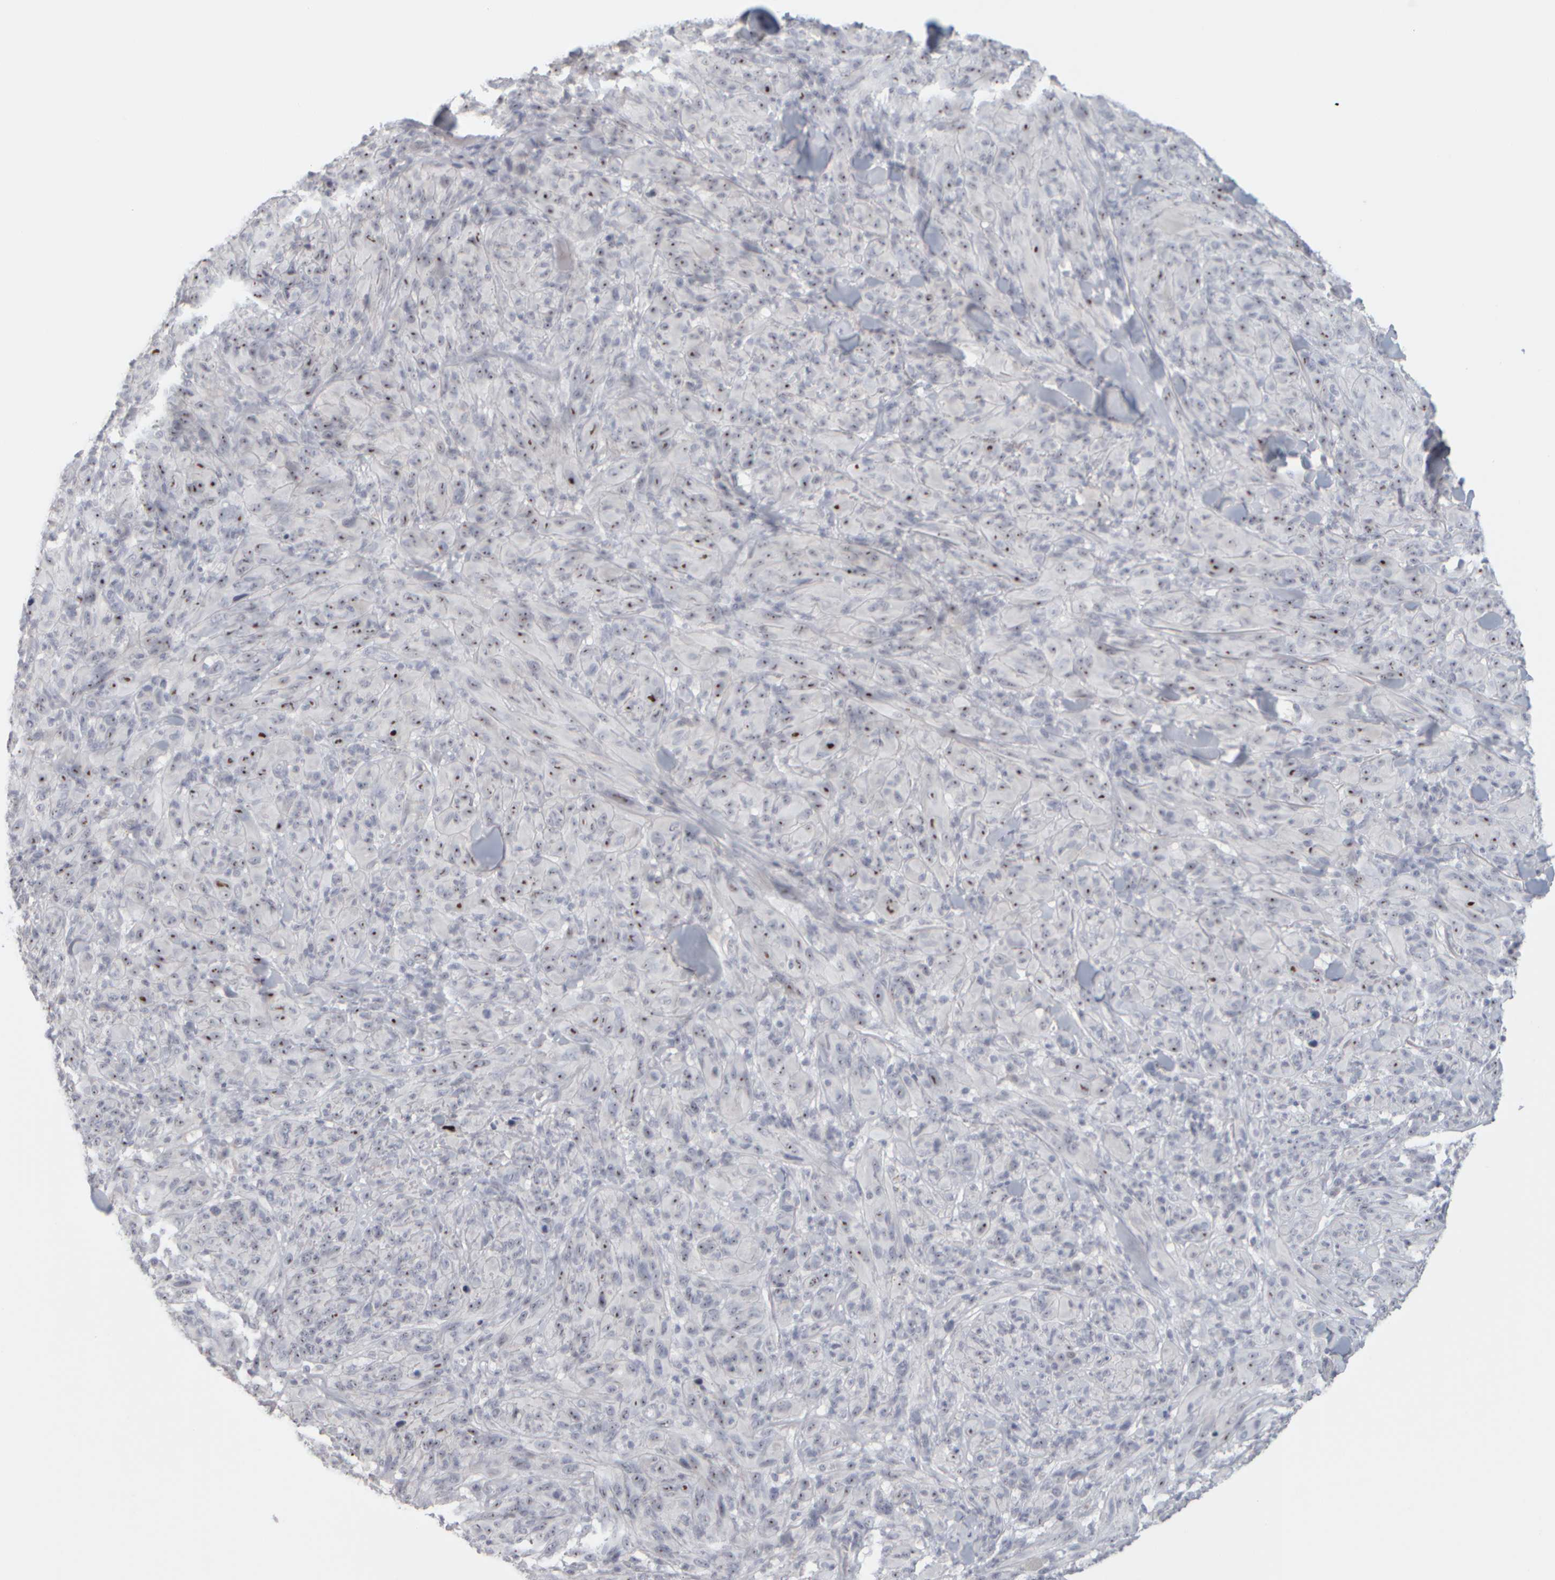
{"staining": {"intensity": "strong", "quantity": "25%-75%", "location": "nuclear"}, "tissue": "melanoma", "cell_type": "Tumor cells", "image_type": "cancer", "snomed": [{"axis": "morphology", "description": "Malignant melanoma, NOS"}, {"axis": "topography", "description": "Skin of head"}], "caption": "Immunohistochemistry (IHC) of melanoma displays high levels of strong nuclear positivity in about 25%-75% of tumor cells. (DAB IHC, brown staining for protein, blue staining for nuclei).", "gene": "DCXR", "patient": {"sex": "male", "age": 96}}